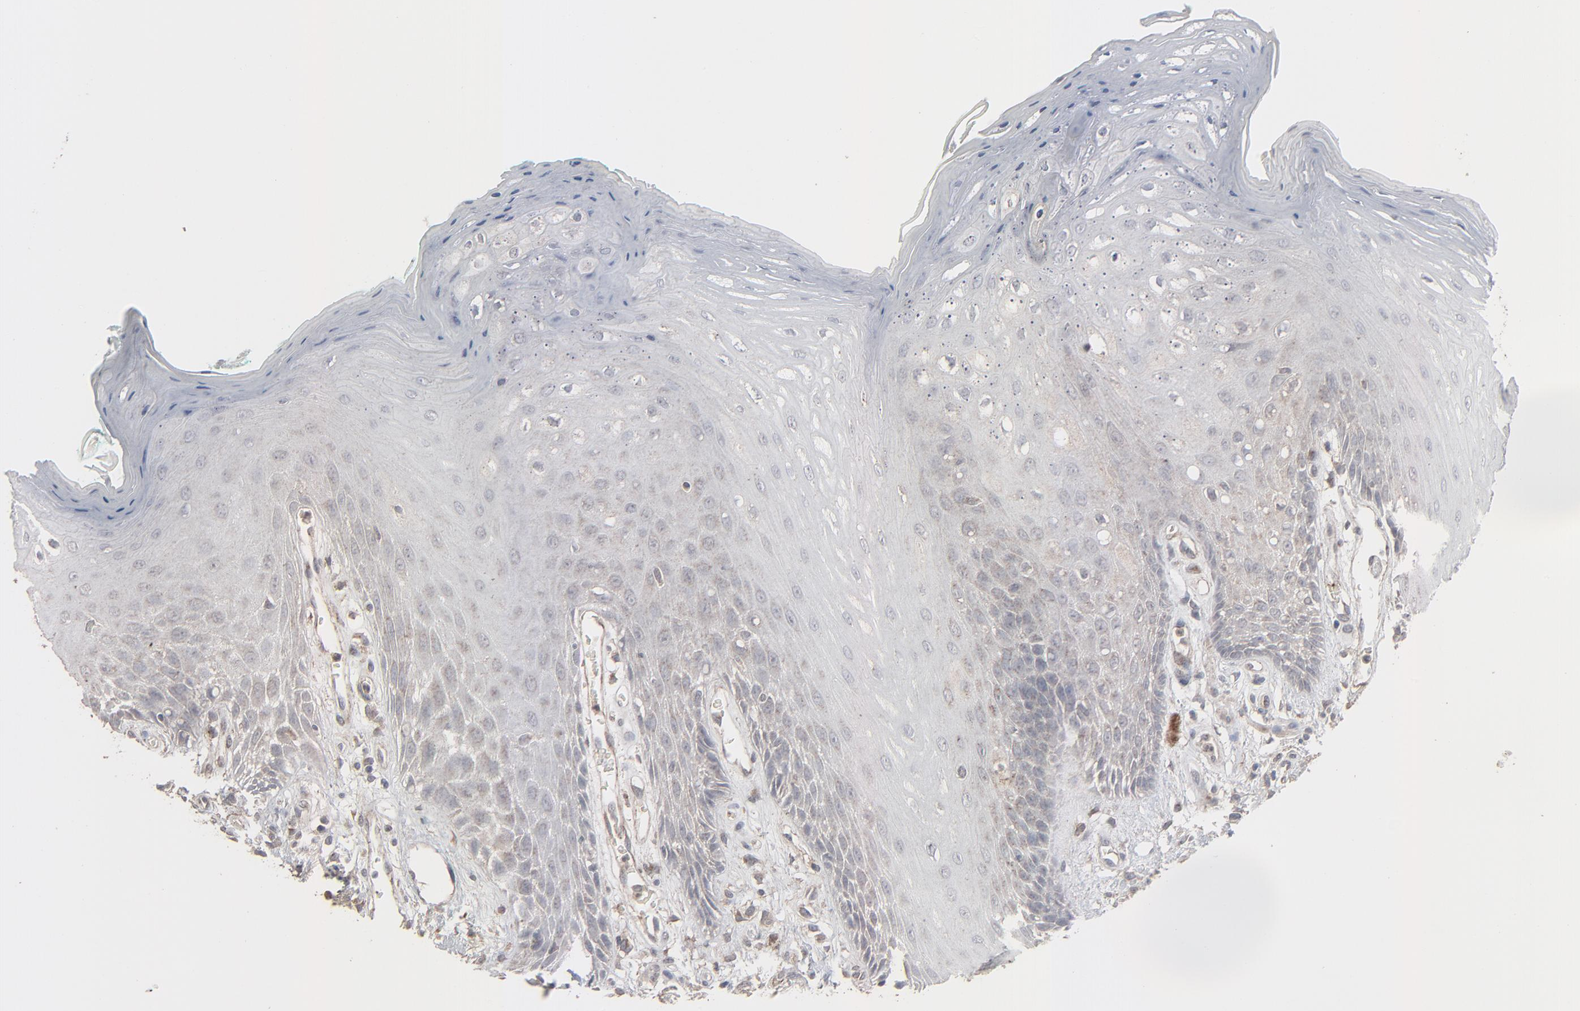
{"staining": {"intensity": "strong", "quantity": "25%-75%", "location": "cytoplasmic/membranous"}, "tissue": "oral mucosa", "cell_type": "Squamous epithelial cells", "image_type": "normal", "snomed": [{"axis": "morphology", "description": "Normal tissue, NOS"}, {"axis": "morphology", "description": "Squamous cell carcinoma, NOS"}, {"axis": "topography", "description": "Skeletal muscle"}, {"axis": "topography", "description": "Oral tissue"}, {"axis": "topography", "description": "Head-Neck"}], "caption": "The micrograph exhibits staining of normal oral mucosa, revealing strong cytoplasmic/membranous protein staining (brown color) within squamous epithelial cells. The staining is performed using DAB brown chromogen to label protein expression. The nuclei are counter-stained blue using hematoxylin.", "gene": "JAM3", "patient": {"sex": "female", "age": 84}}